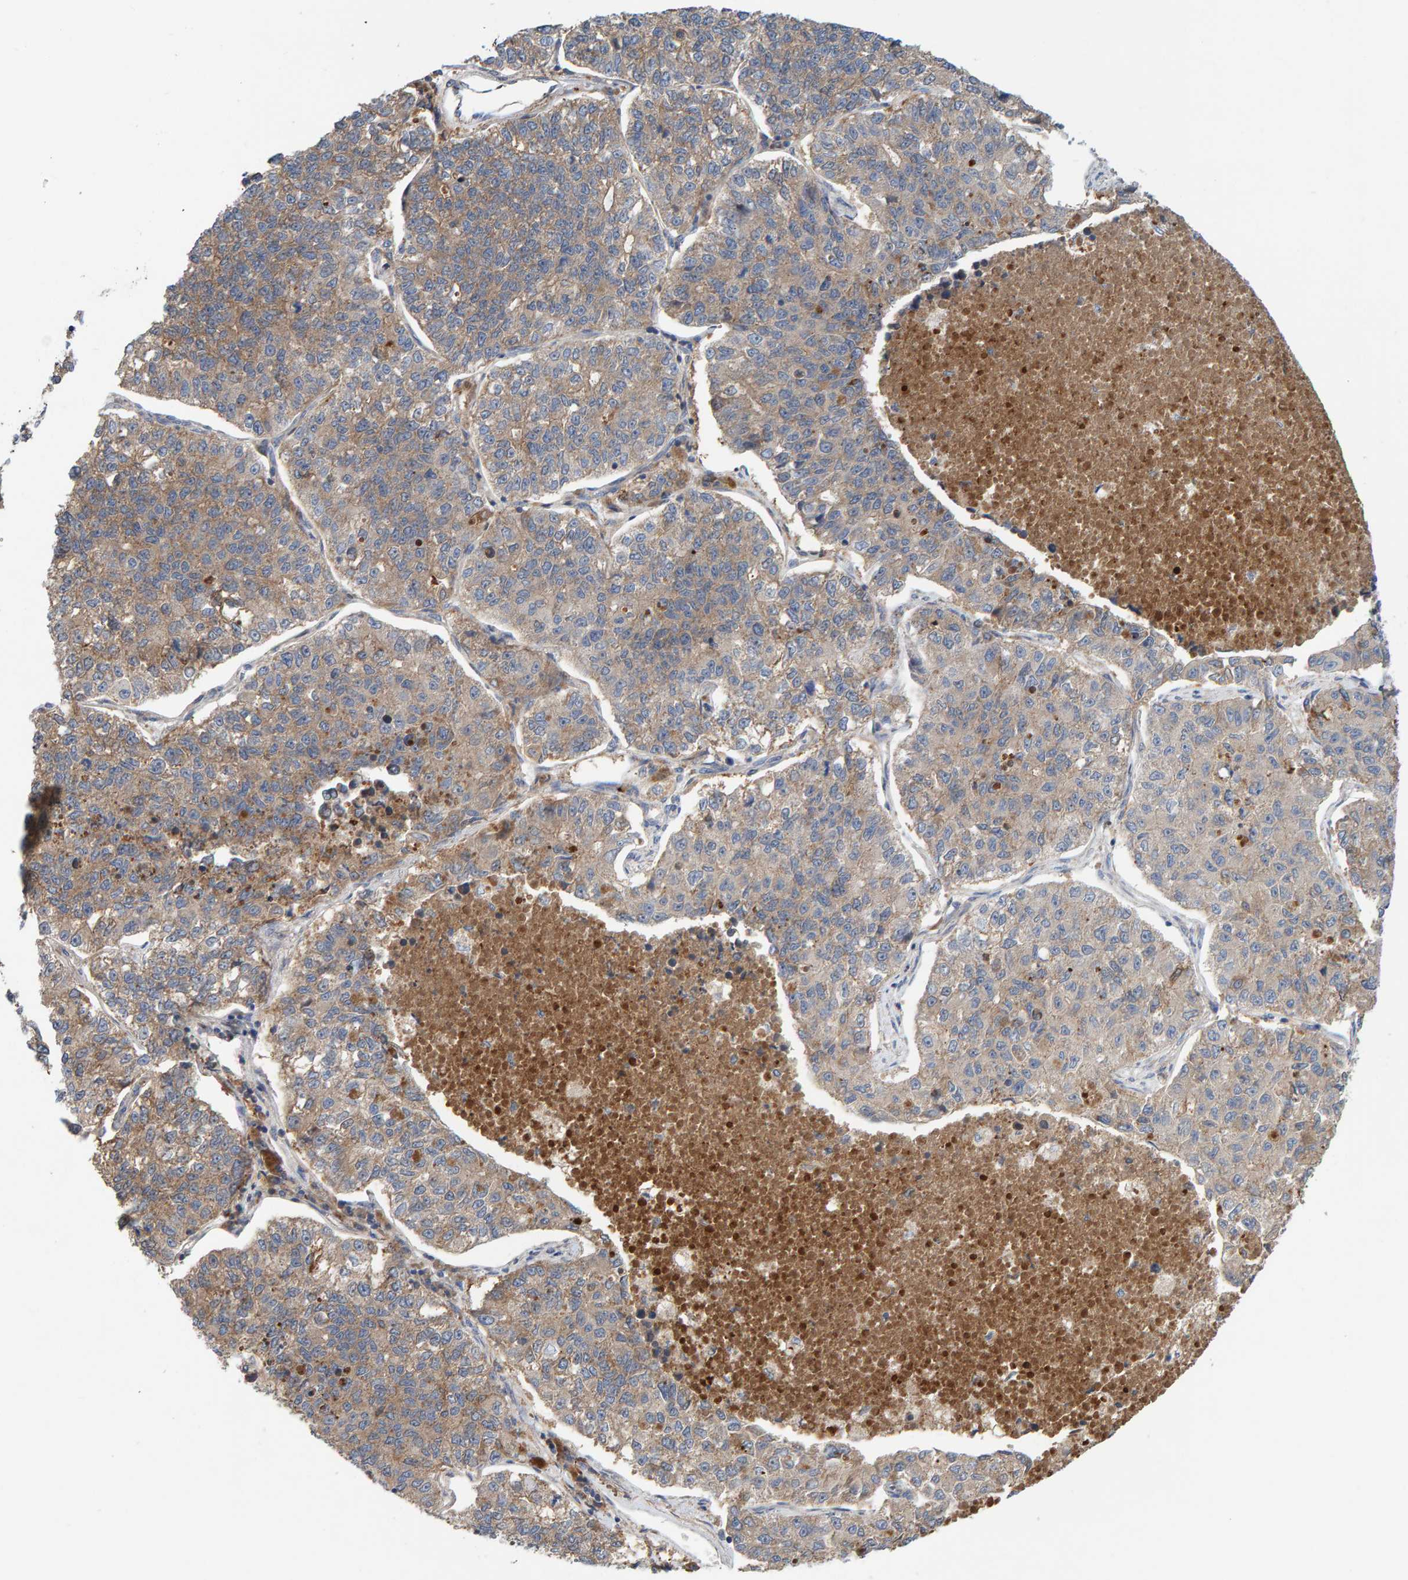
{"staining": {"intensity": "weak", "quantity": ">75%", "location": "cytoplasmic/membranous"}, "tissue": "lung cancer", "cell_type": "Tumor cells", "image_type": "cancer", "snomed": [{"axis": "morphology", "description": "Adenocarcinoma, NOS"}, {"axis": "topography", "description": "Lung"}], "caption": "This is an image of immunohistochemistry staining of adenocarcinoma (lung), which shows weak positivity in the cytoplasmic/membranous of tumor cells.", "gene": "KIAA0753", "patient": {"sex": "male", "age": 49}}